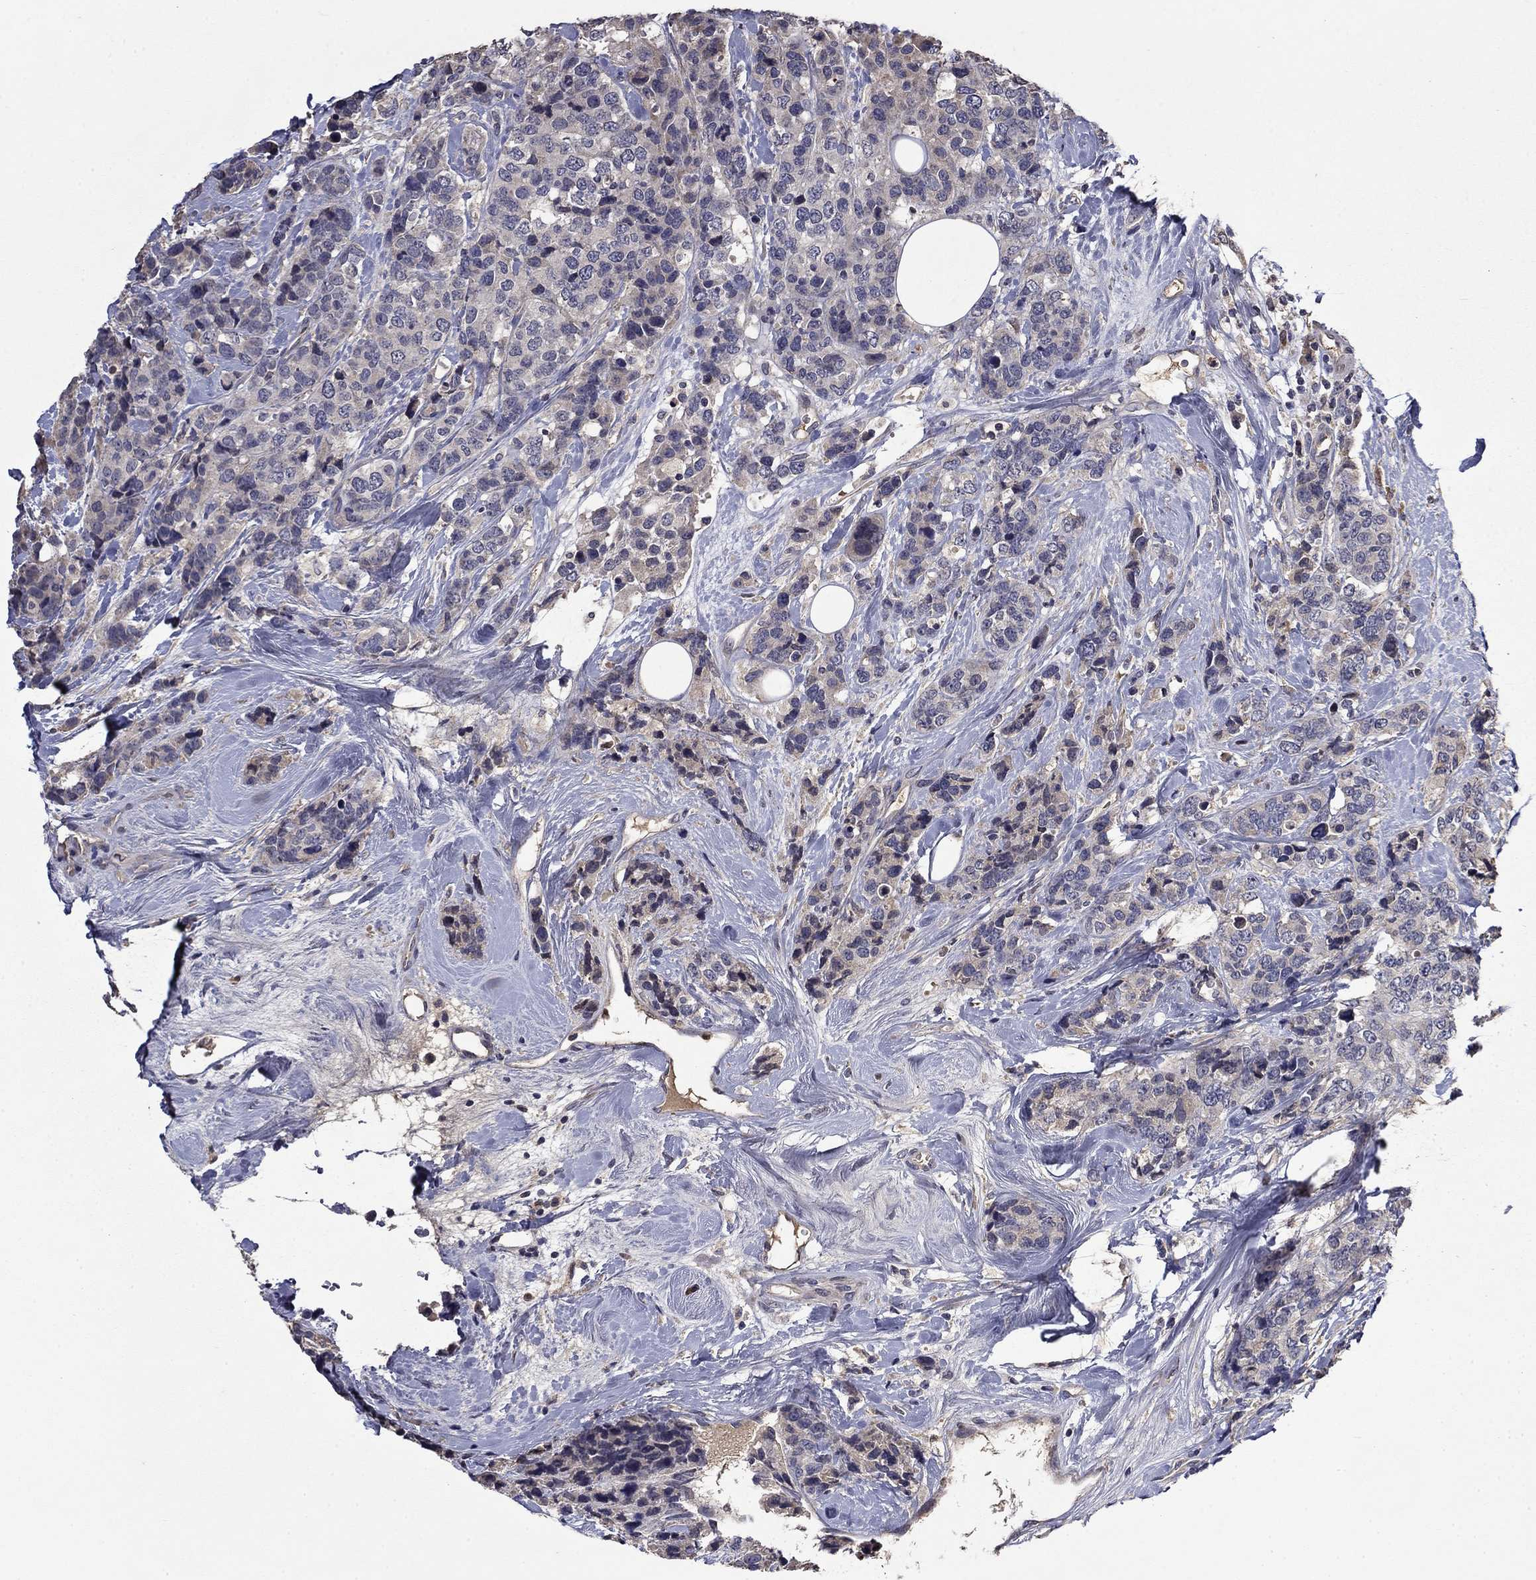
{"staining": {"intensity": "negative", "quantity": "none", "location": "none"}, "tissue": "breast cancer", "cell_type": "Tumor cells", "image_type": "cancer", "snomed": [{"axis": "morphology", "description": "Lobular carcinoma"}, {"axis": "topography", "description": "Breast"}], "caption": "This is an immunohistochemistry (IHC) image of breast cancer. There is no staining in tumor cells.", "gene": "SATB1", "patient": {"sex": "female", "age": 59}}